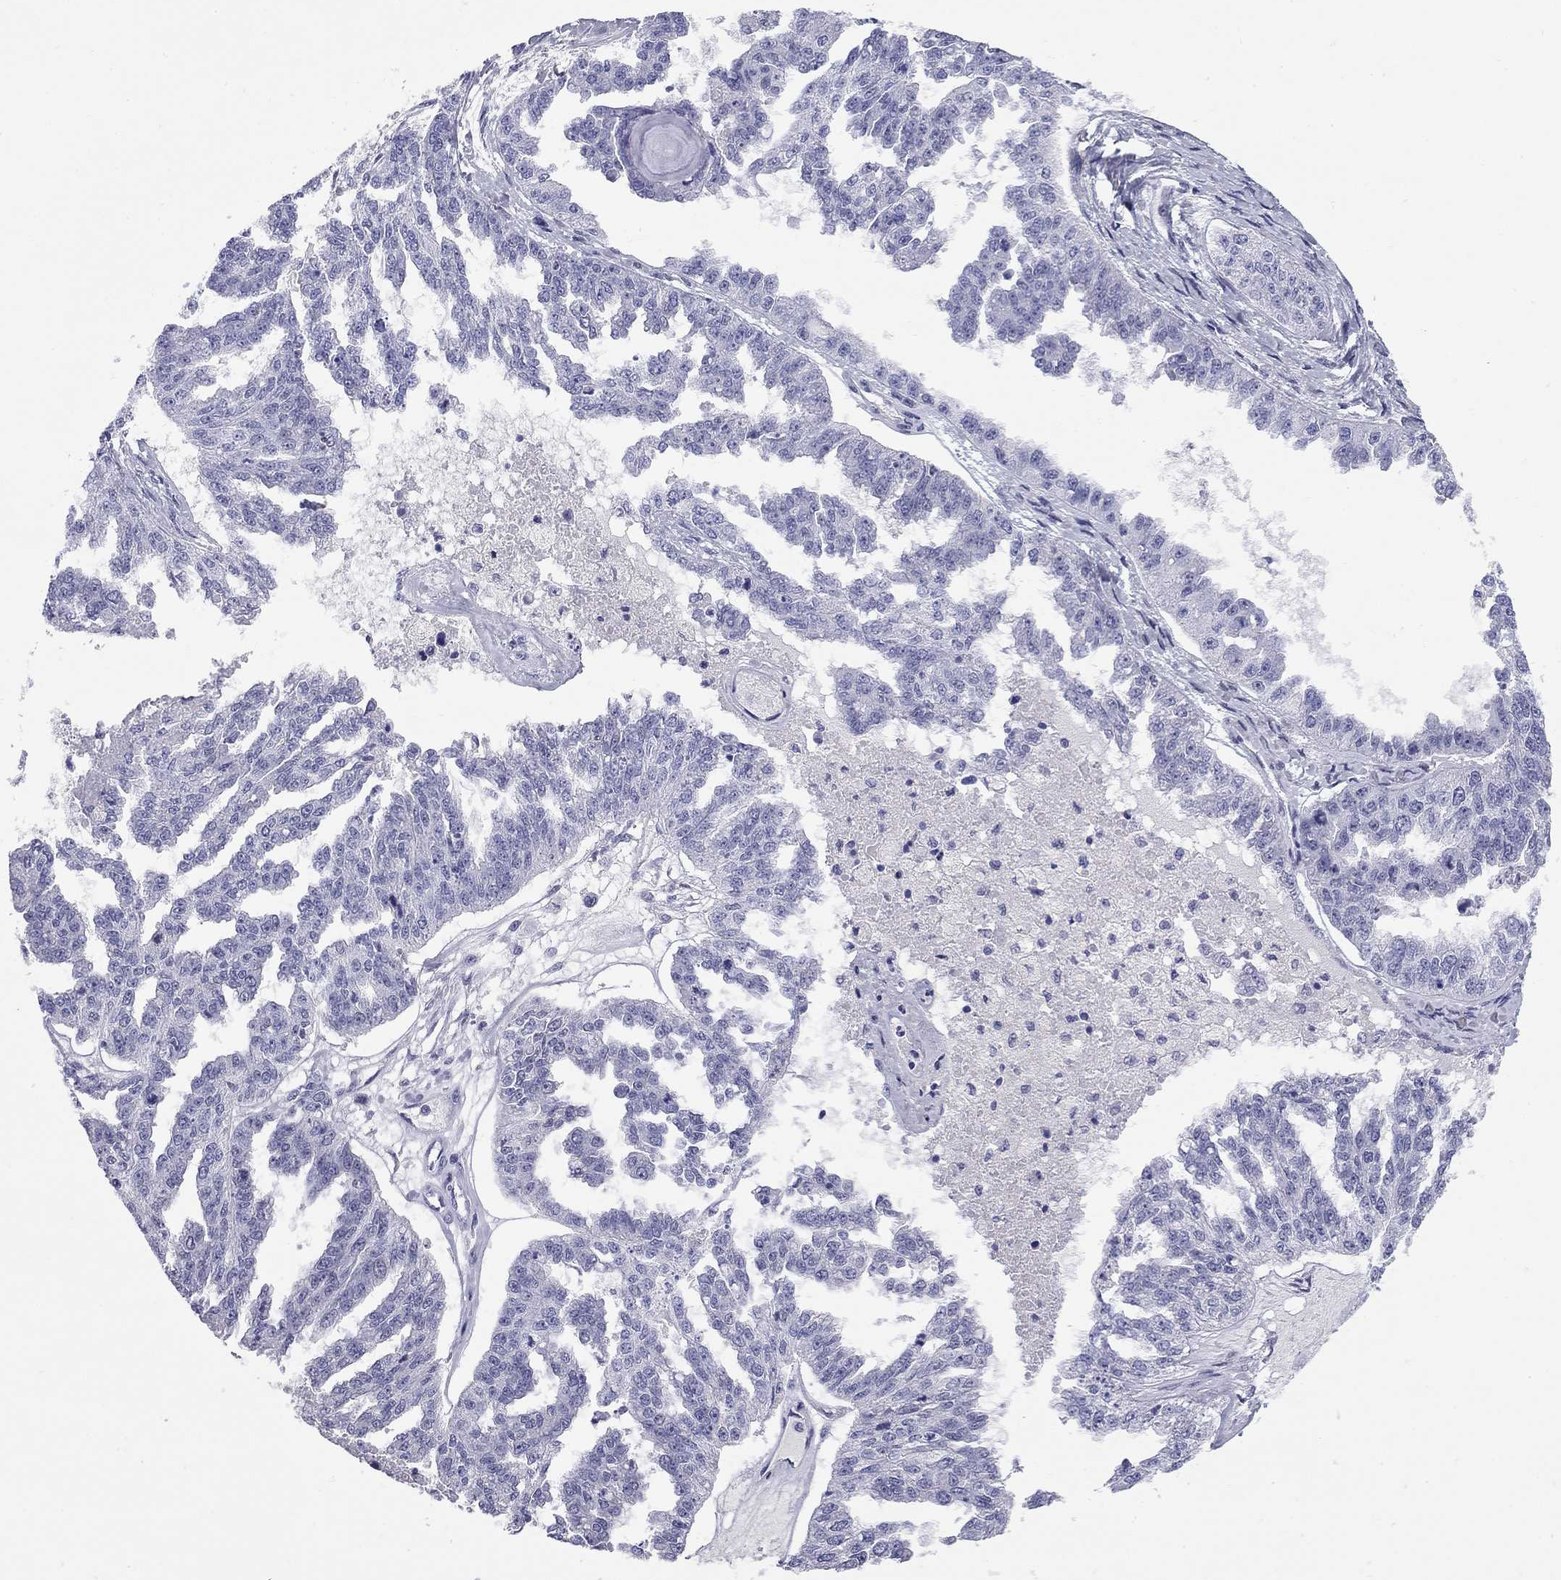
{"staining": {"intensity": "negative", "quantity": "none", "location": "none"}, "tissue": "ovarian cancer", "cell_type": "Tumor cells", "image_type": "cancer", "snomed": [{"axis": "morphology", "description": "Cystadenocarcinoma, serous, NOS"}, {"axis": "topography", "description": "Ovary"}], "caption": "Tumor cells are negative for brown protein staining in ovarian cancer (serous cystadenocarcinoma).", "gene": "C8orf88", "patient": {"sex": "female", "age": 58}}